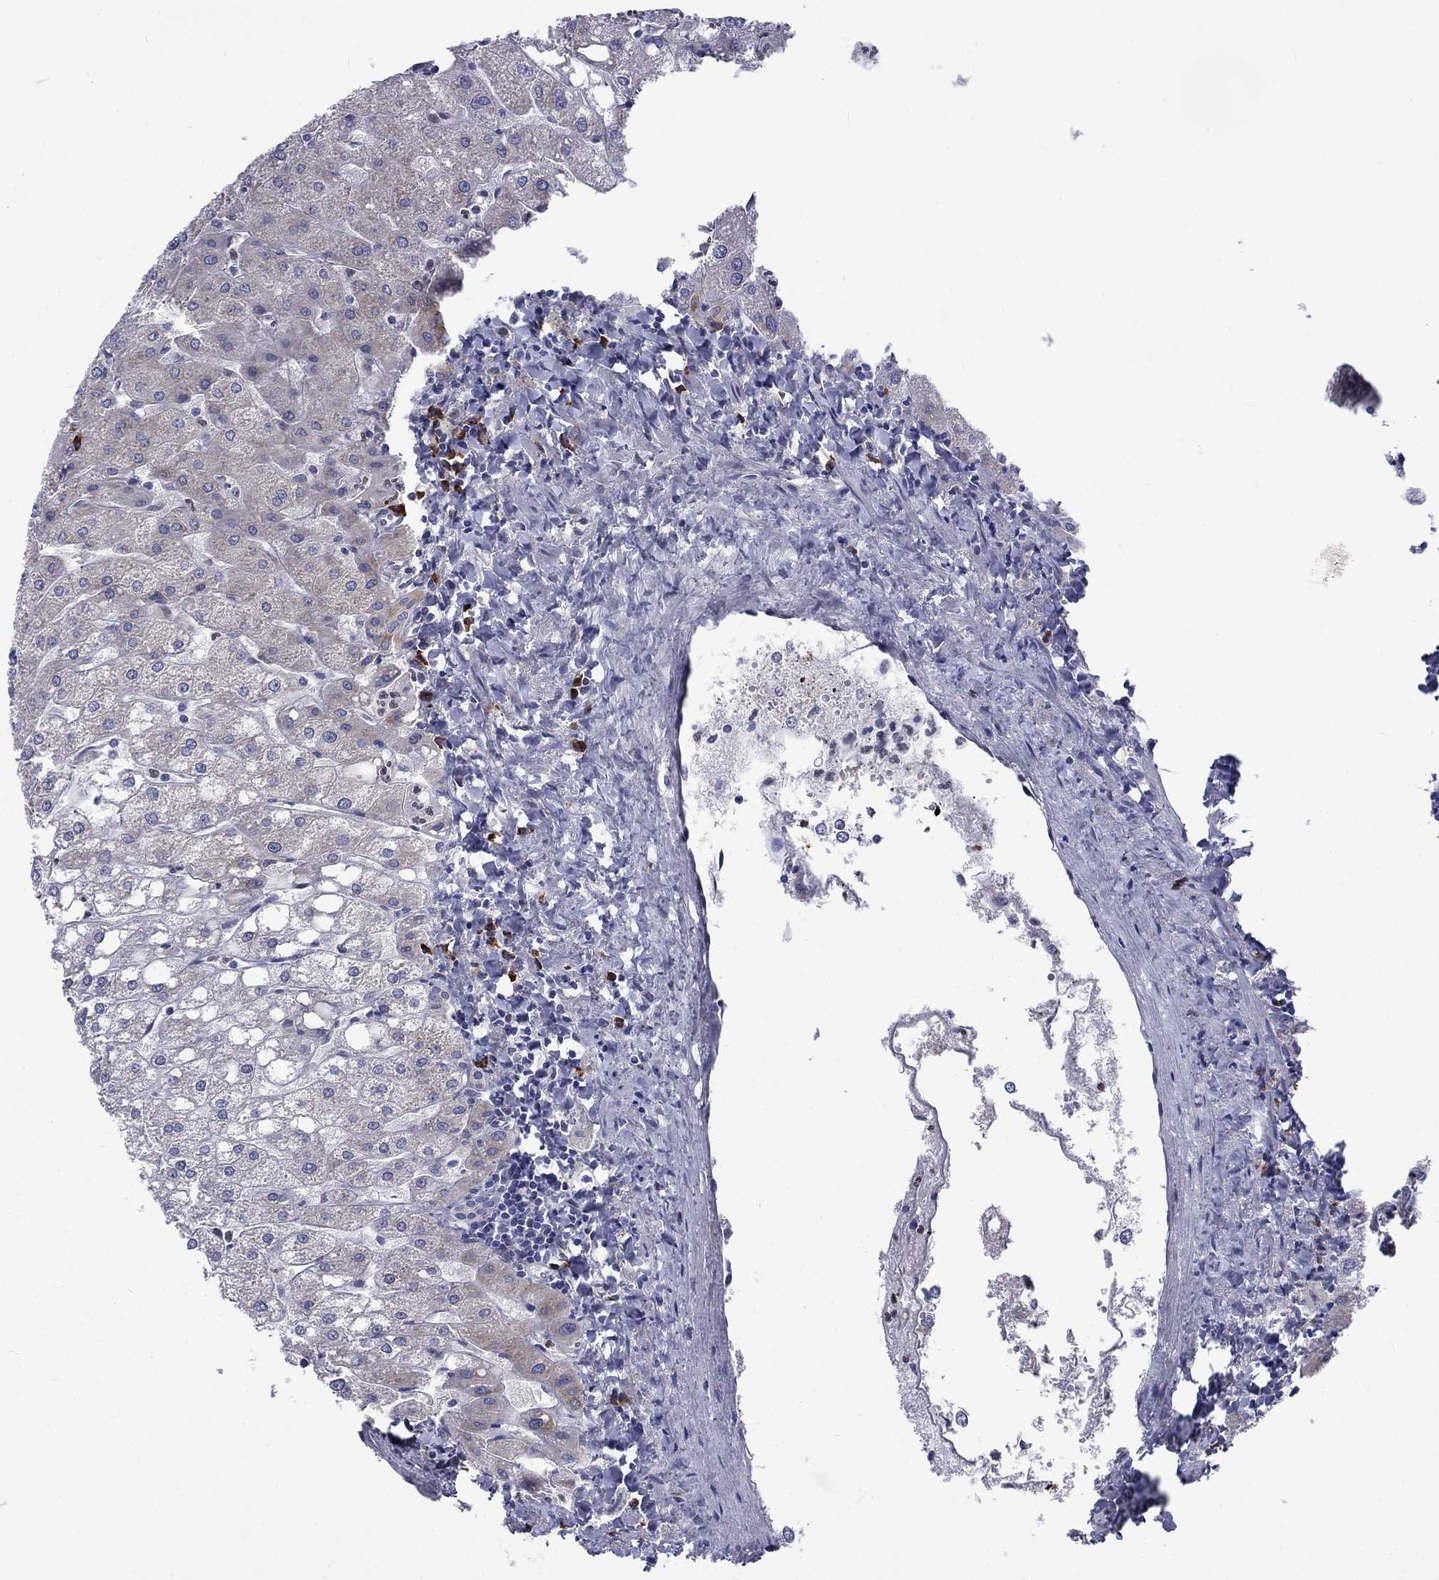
{"staining": {"intensity": "negative", "quantity": "none", "location": "none"}, "tissue": "liver", "cell_type": "Cholangiocytes", "image_type": "normal", "snomed": [{"axis": "morphology", "description": "Normal tissue, NOS"}, {"axis": "topography", "description": "Liver"}], "caption": "Immunohistochemistry photomicrograph of normal human liver stained for a protein (brown), which shows no staining in cholangiocytes.", "gene": "PABPC4", "patient": {"sex": "male", "age": 67}}